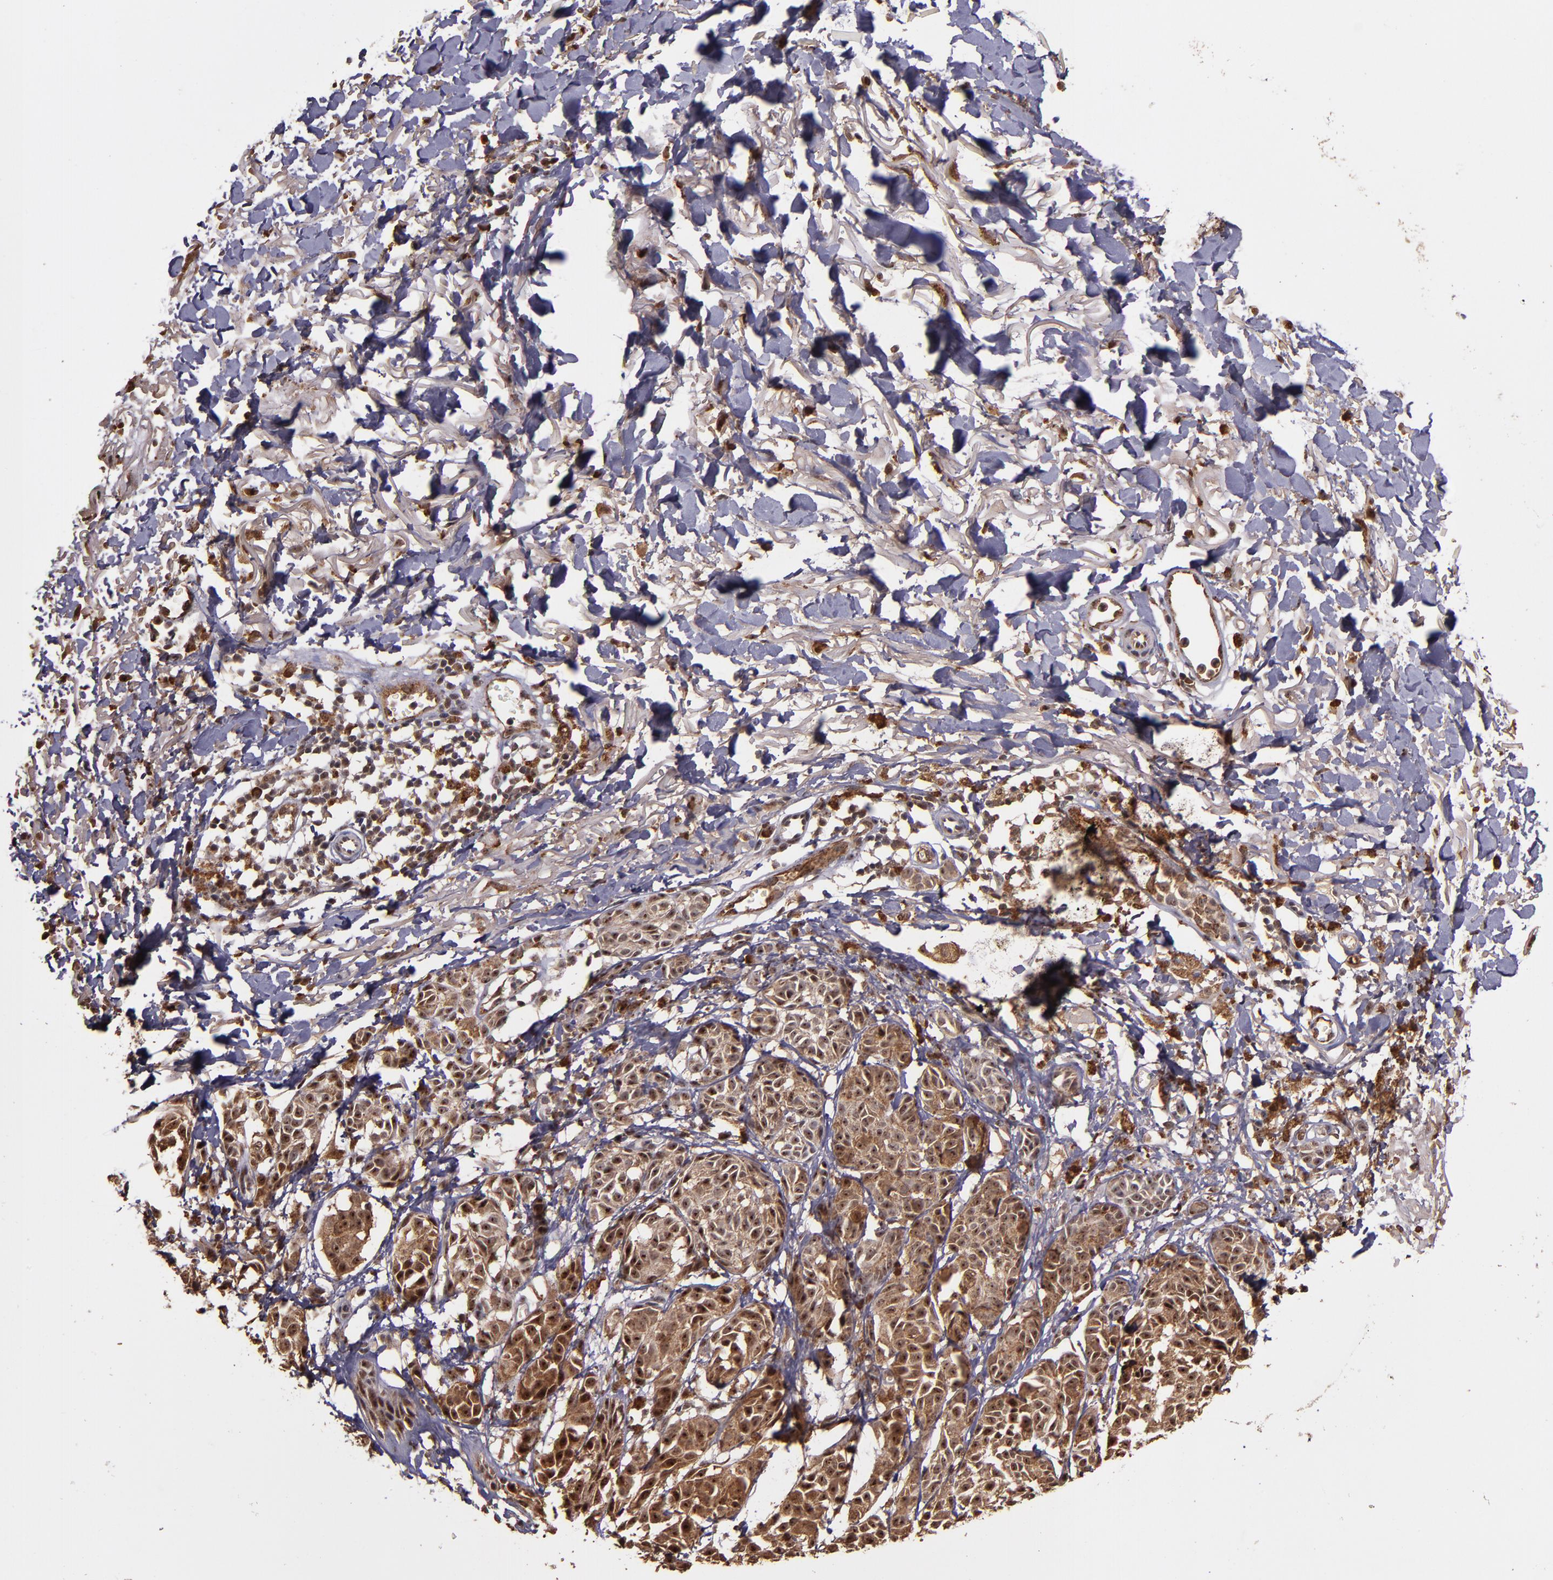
{"staining": {"intensity": "moderate", "quantity": ">75%", "location": "cytoplasmic/membranous"}, "tissue": "melanoma", "cell_type": "Tumor cells", "image_type": "cancer", "snomed": [{"axis": "morphology", "description": "Malignant melanoma, NOS"}, {"axis": "topography", "description": "Skin"}], "caption": "Immunohistochemistry (IHC) histopathology image of neoplastic tissue: melanoma stained using immunohistochemistry exhibits medium levels of moderate protein expression localized specifically in the cytoplasmic/membranous of tumor cells, appearing as a cytoplasmic/membranous brown color.", "gene": "RIOK3", "patient": {"sex": "male", "age": 76}}